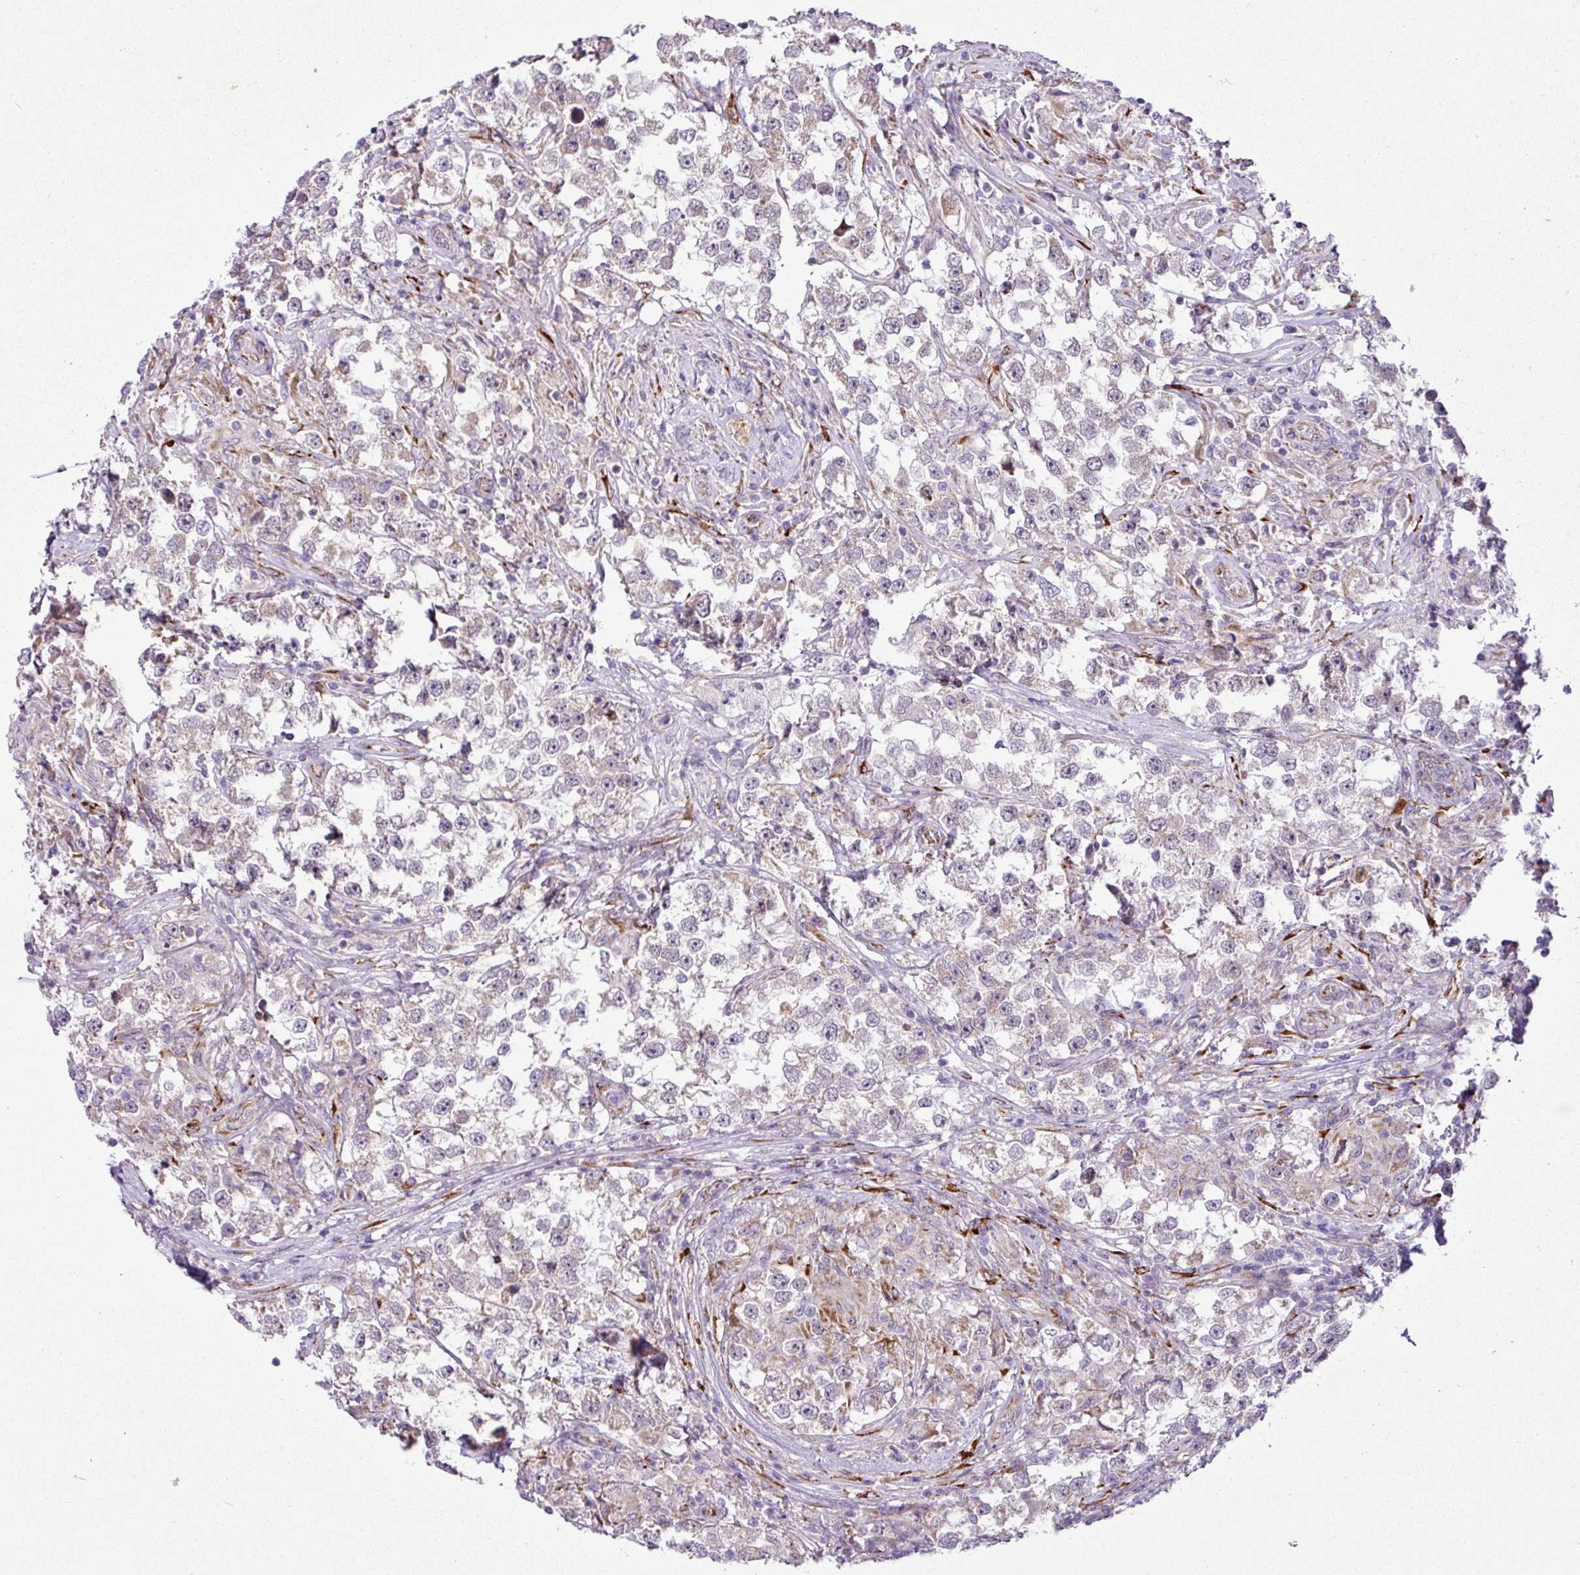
{"staining": {"intensity": "negative", "quantity": "none", "location": "none"}, "tissue": "testis cancer", "cell_type": "Tumor cells", "image_type": "cancer", "snomed": [{"axis": "morphology", "description": "Seminoma, NOS"}, {"axis": "topography", "description": "Testis"}], "caption": "Tumor cells are negative for protein expression in human testis cancer. (IHC, brightfield microscopy, high magnification).", "gene": "CFAP97", "patient": {"sex": "male", "age": 46}}